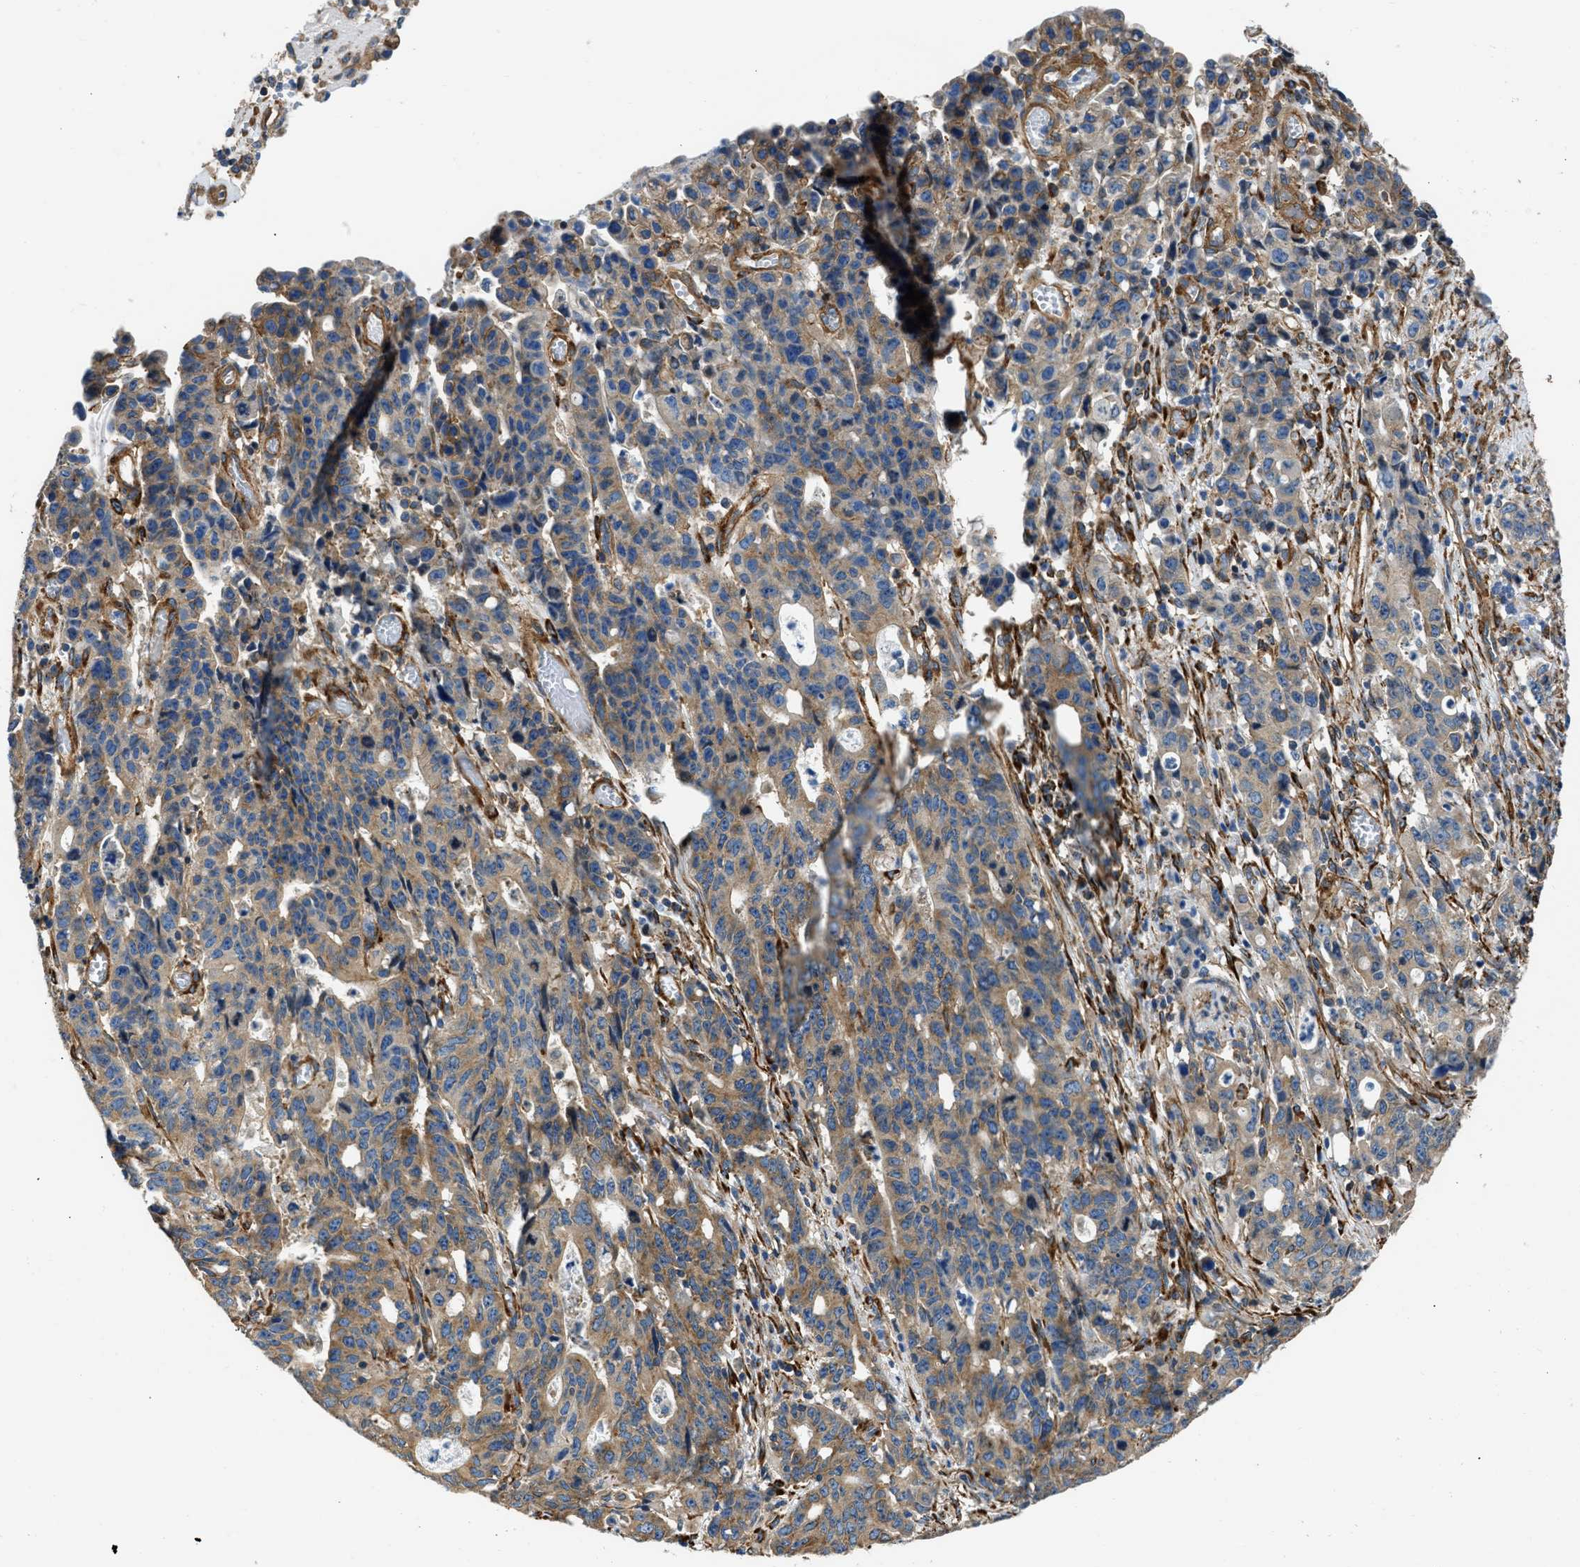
{"staining": {"intensity": "moderate", "quantity": ">75%", "location": "cytoplasmic/membranous"}, "tissue": "stomach cancer", "cell_type": "Tumor cells", "image_type": "cancer", "snomed": [{"axis": "morphology", "description": "Adenocarcinoma, NOS"}, {"axis": "topography", "description": "Stomach, upper"}], "caption": "A brown stain highlights moderate cytoplasmic/membranous staining of a protein in adenocarcinoma (stomach) tumor cells.", "gene": "SEPTIN2", "patient": {"sex": "male", "age": 69}}